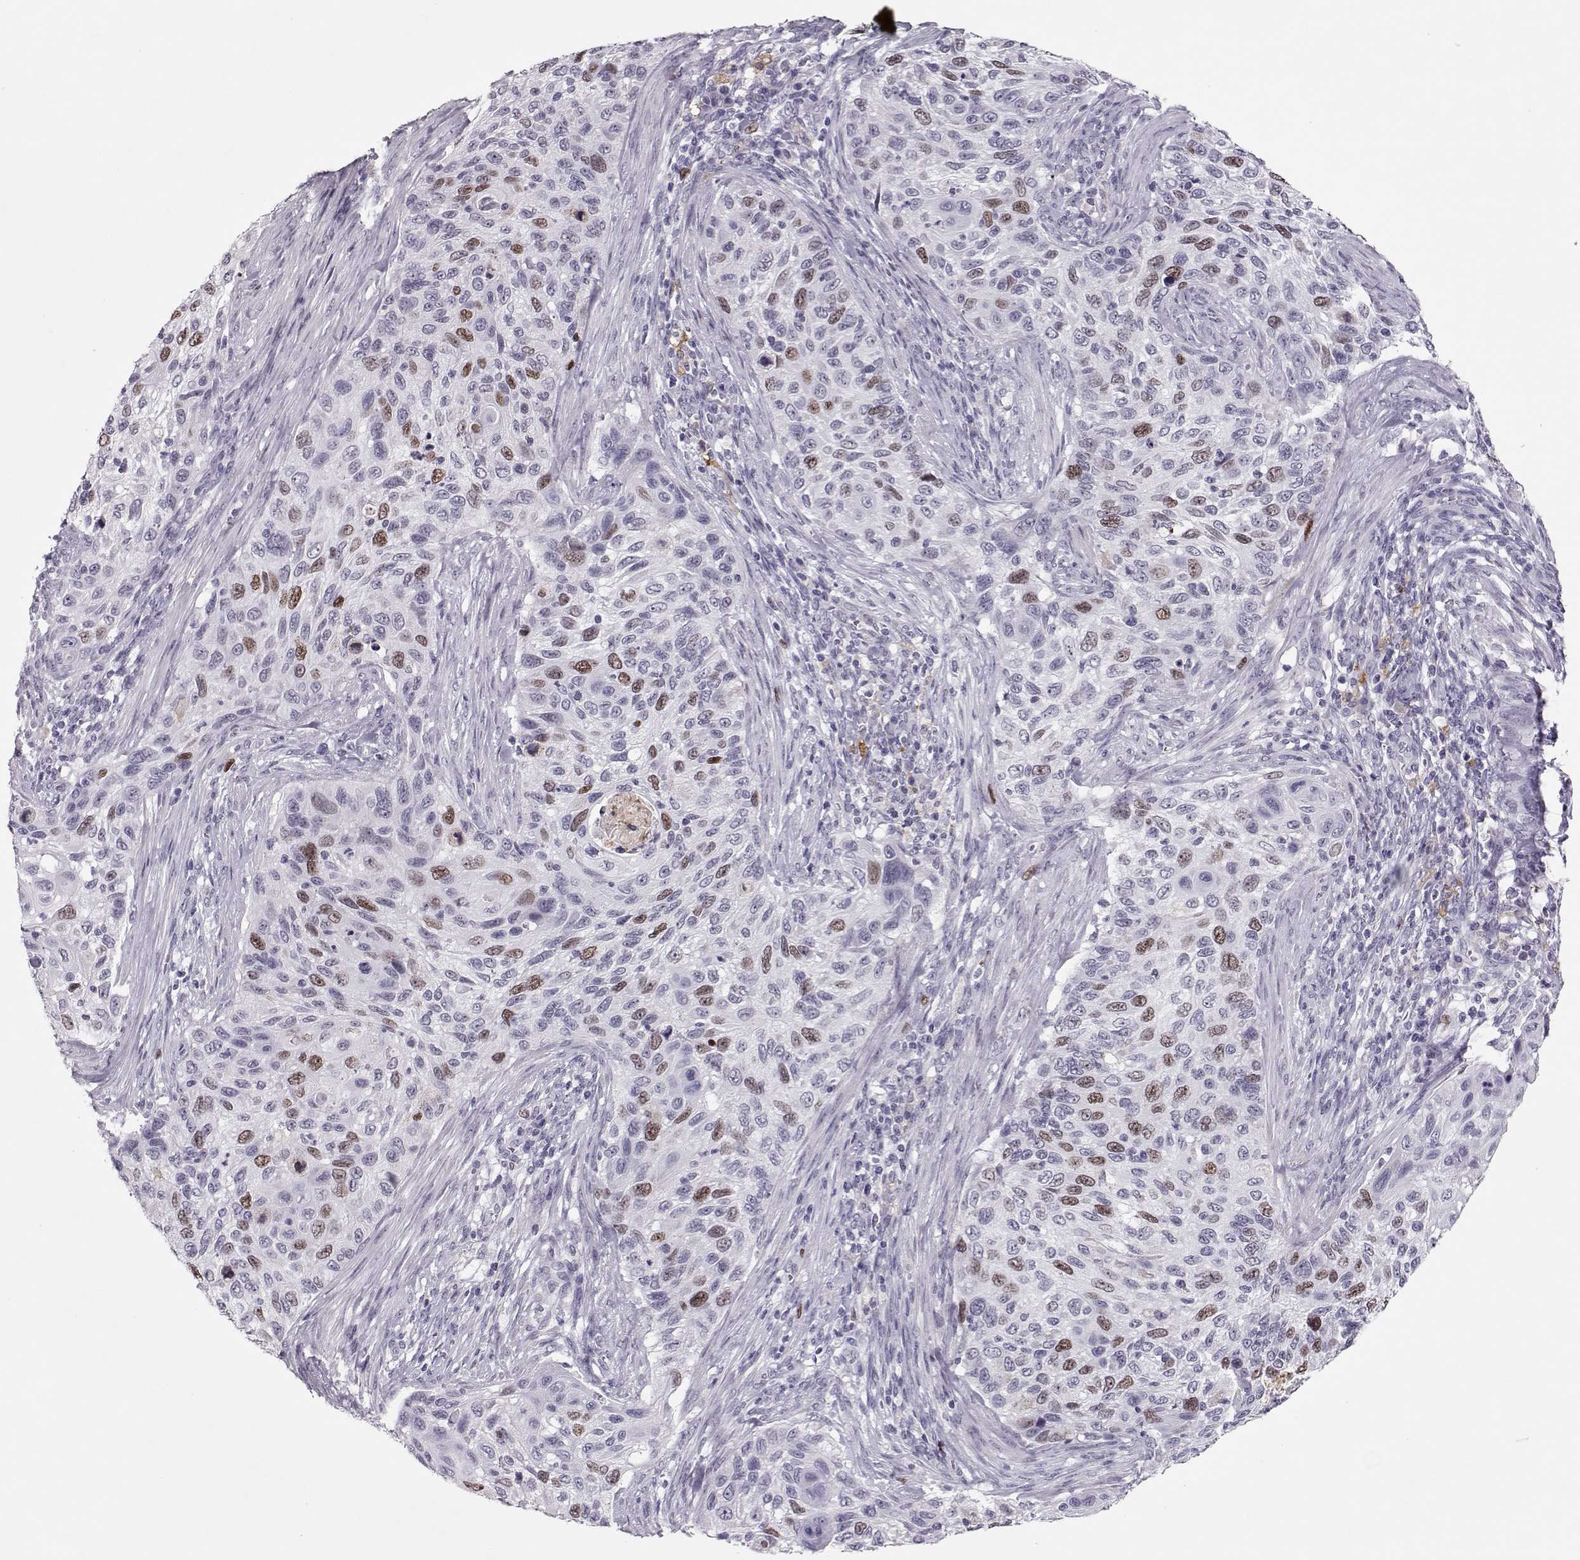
{"staining": {"intensity": "moderate", "quantity": "<25%", "location": "nuclear"}, "tissue": "cervical cancer", "cell_type": "Tumor cells", "image_type": "cancer", "snomed": [{"axis": "morphology", "description": "Squamous cell carcinoma, NOS"}, {"axis": "topography", "description": "Cervix"}], "caption": "Immunohistochemistry (IHC) photomicrograph of neoplastic tissue: squamous cell carcinoma (cervical) stained using immunohistochemistry shows low levels of moderate protein expression localized specifically in the nuclear of tumor cells, appearing as a nuclear brown color.", "gene": "SGO1", "patient": {"sex": "female", "age": 70}}